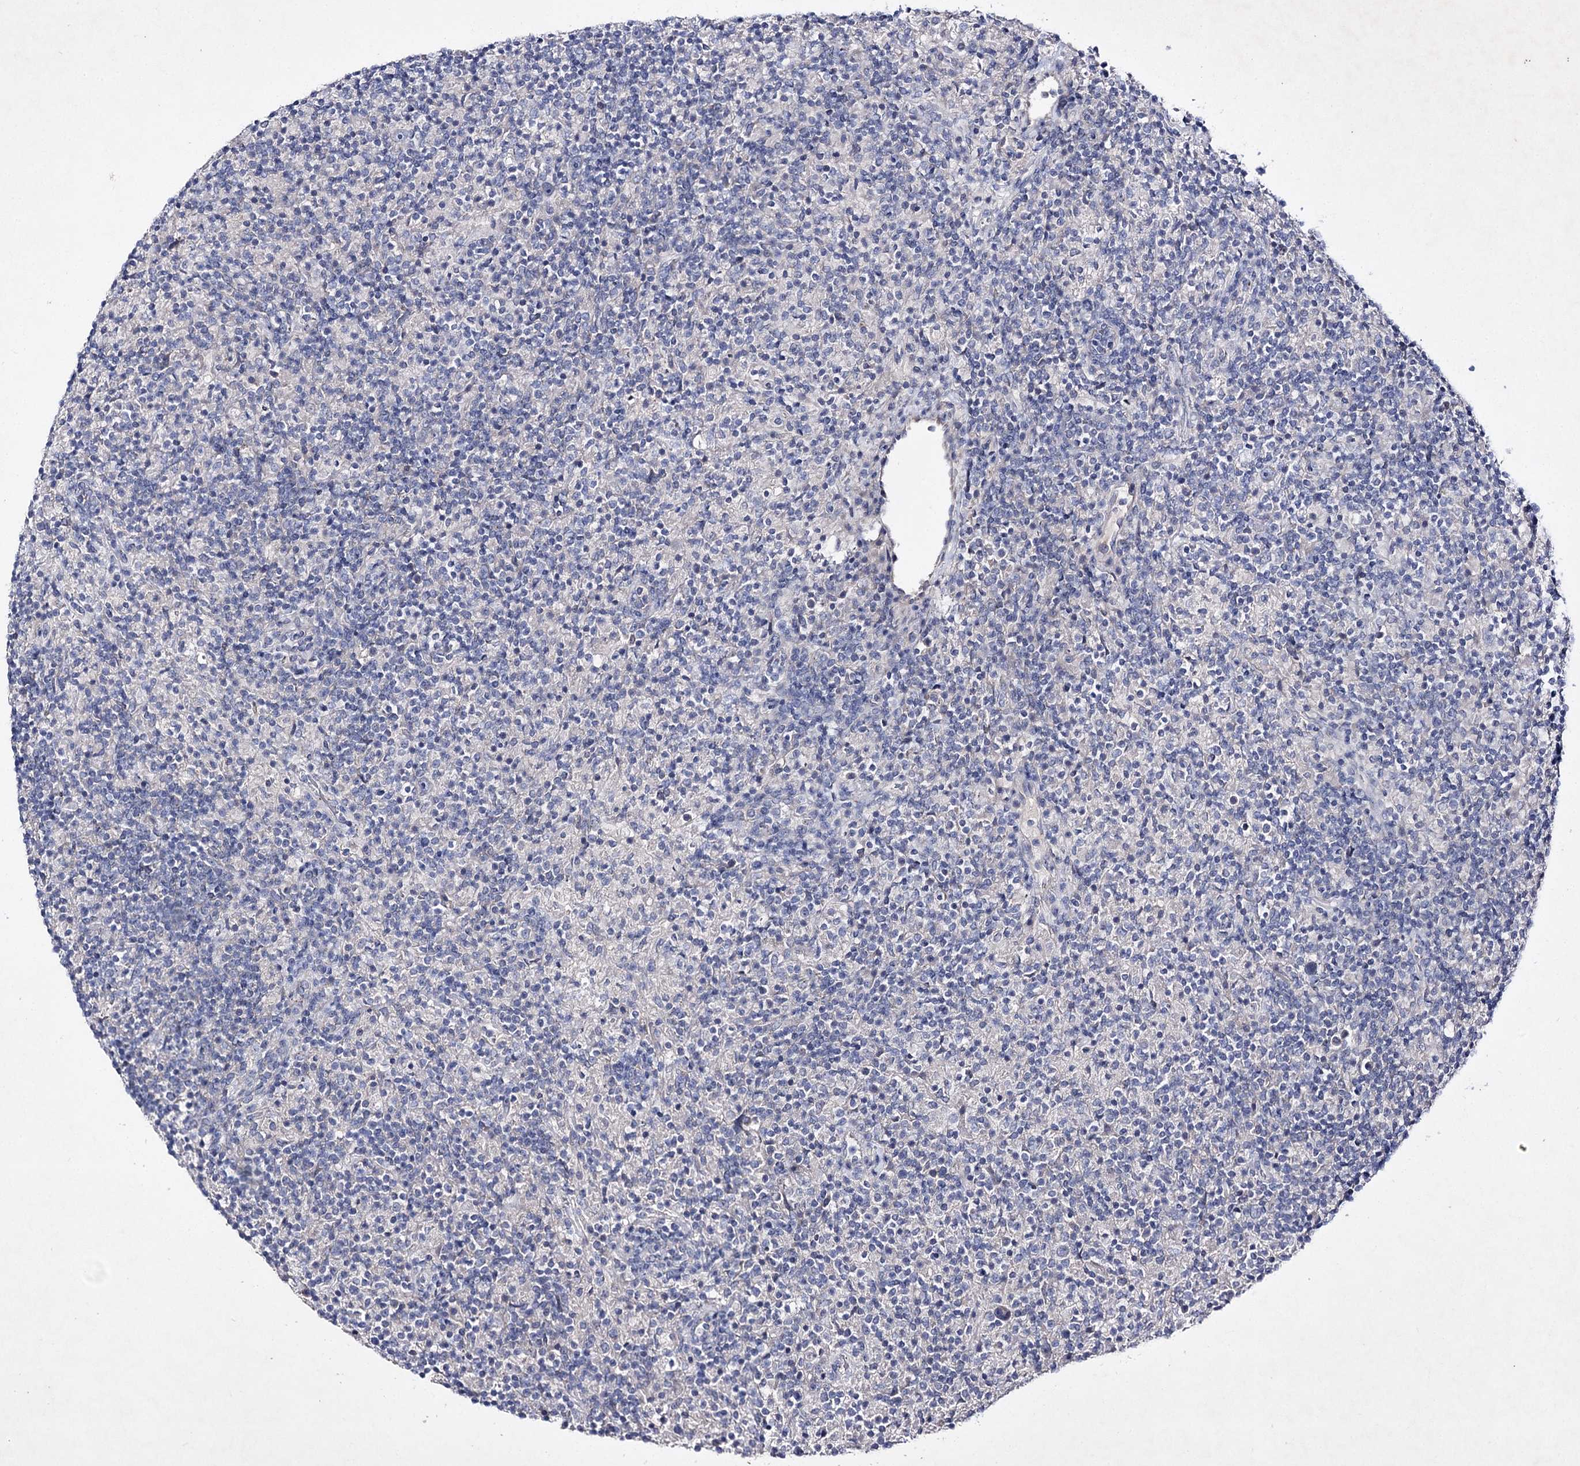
{"staining": {"intensity": "negative", "quantity": "none", "location": "none"}, "tissue": "lymphoma", "cell_type": "Tumor cells", "image_type": "cancer", "snomed": [{"axis": "morphology", "description": "Hodgkin's disease, NOS"}, {"axis": "topography", "description": "Lymph node"}], "caption": "Hodgkin's disease was stained to show a protein in brown. There is no significant staining in tumor cells.", "gene": "COX15", "patient": {"sex": "male", "age": 70}}